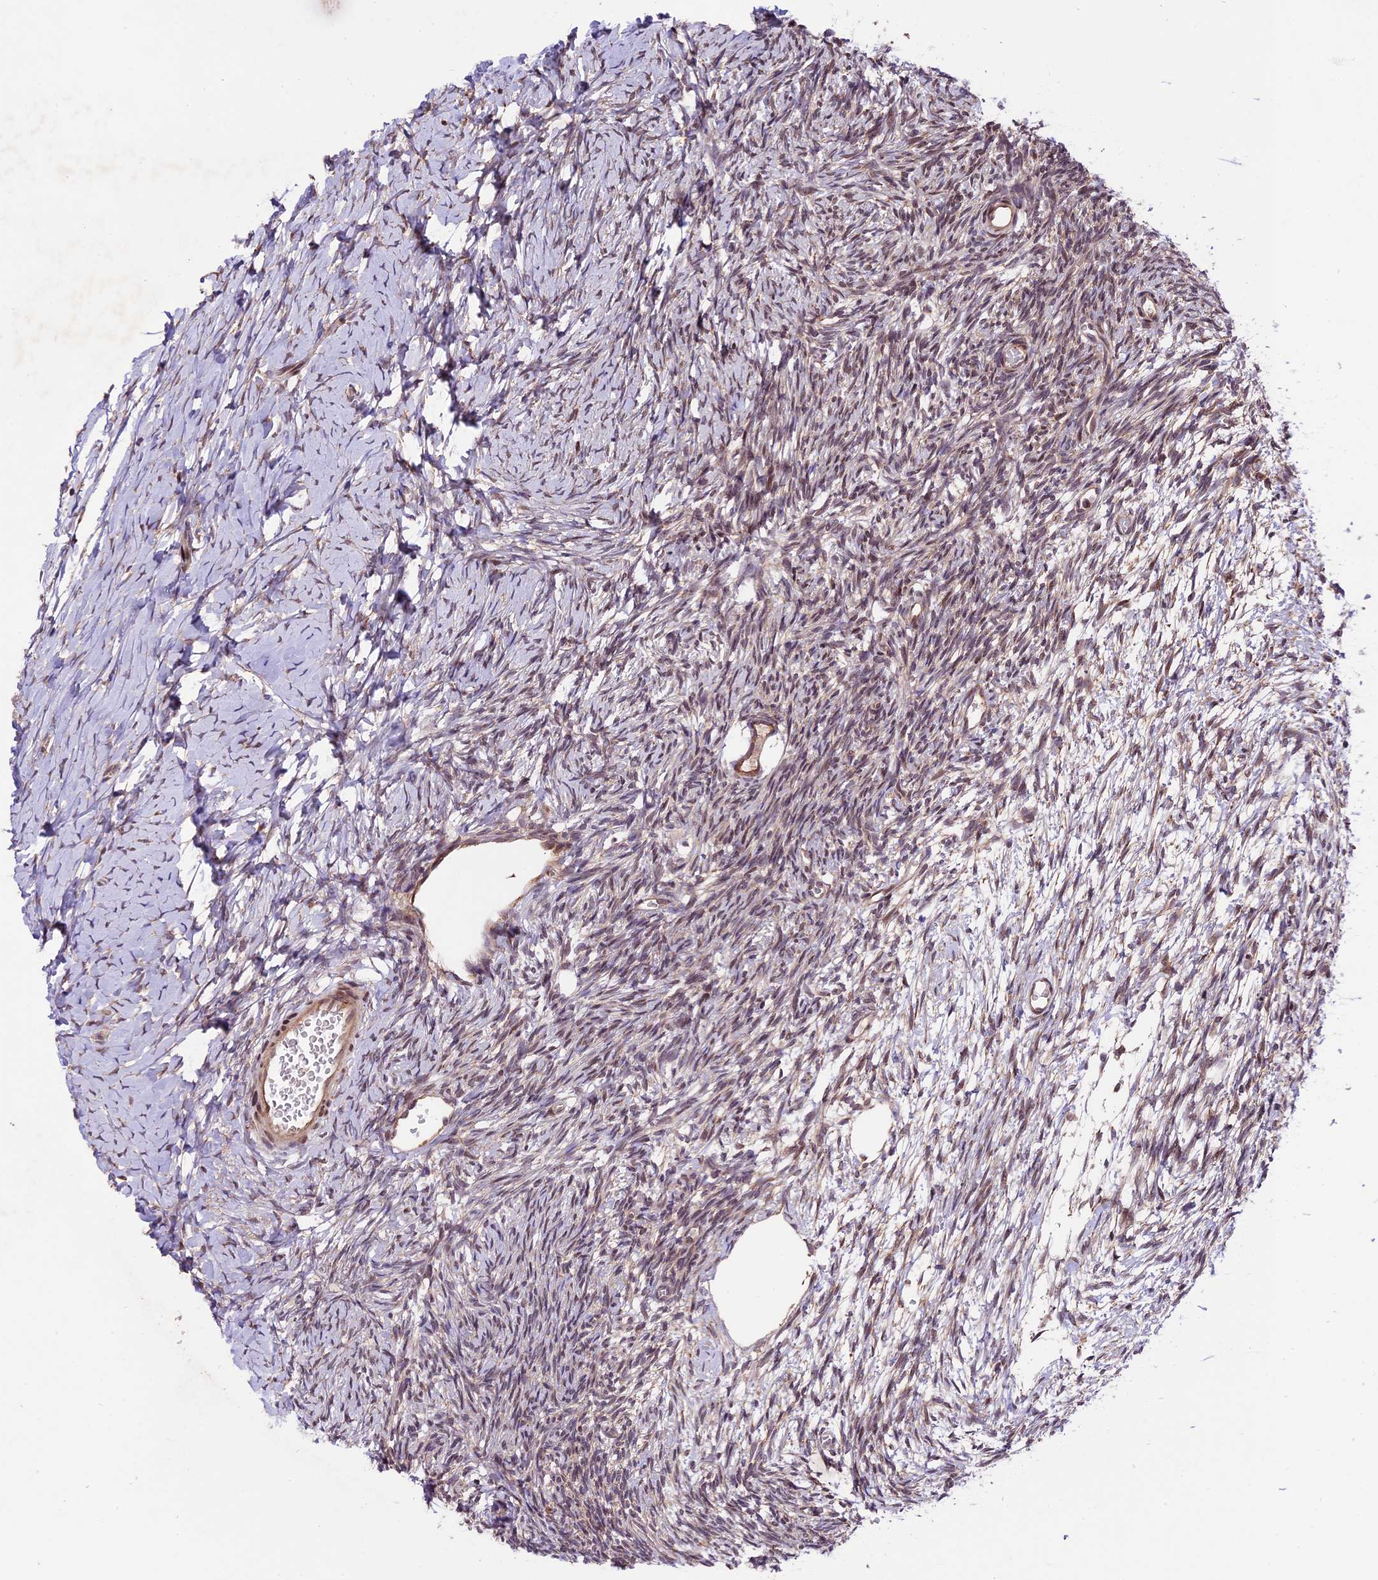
{"staining": {"intensity": "weak", "quantity": ">75%", "location": "cytoplasmic/membranous"}, "tissue": "ovary", "cell_type": "Follicle cells", "image_type": "normal", "snomed": [{"axis": "morphology", "description": "Normal tissue, NOS"}, {"axis": "topography", "description": "Ovary"}], "caption": "DAB immunohistochemical staining of benign ovary exhibits weak cytoplasmic/membranous protein expression in about >75% of follicle cells.", "gene": "HDAC5", "patient": {"sex": "female", "age": 39}}